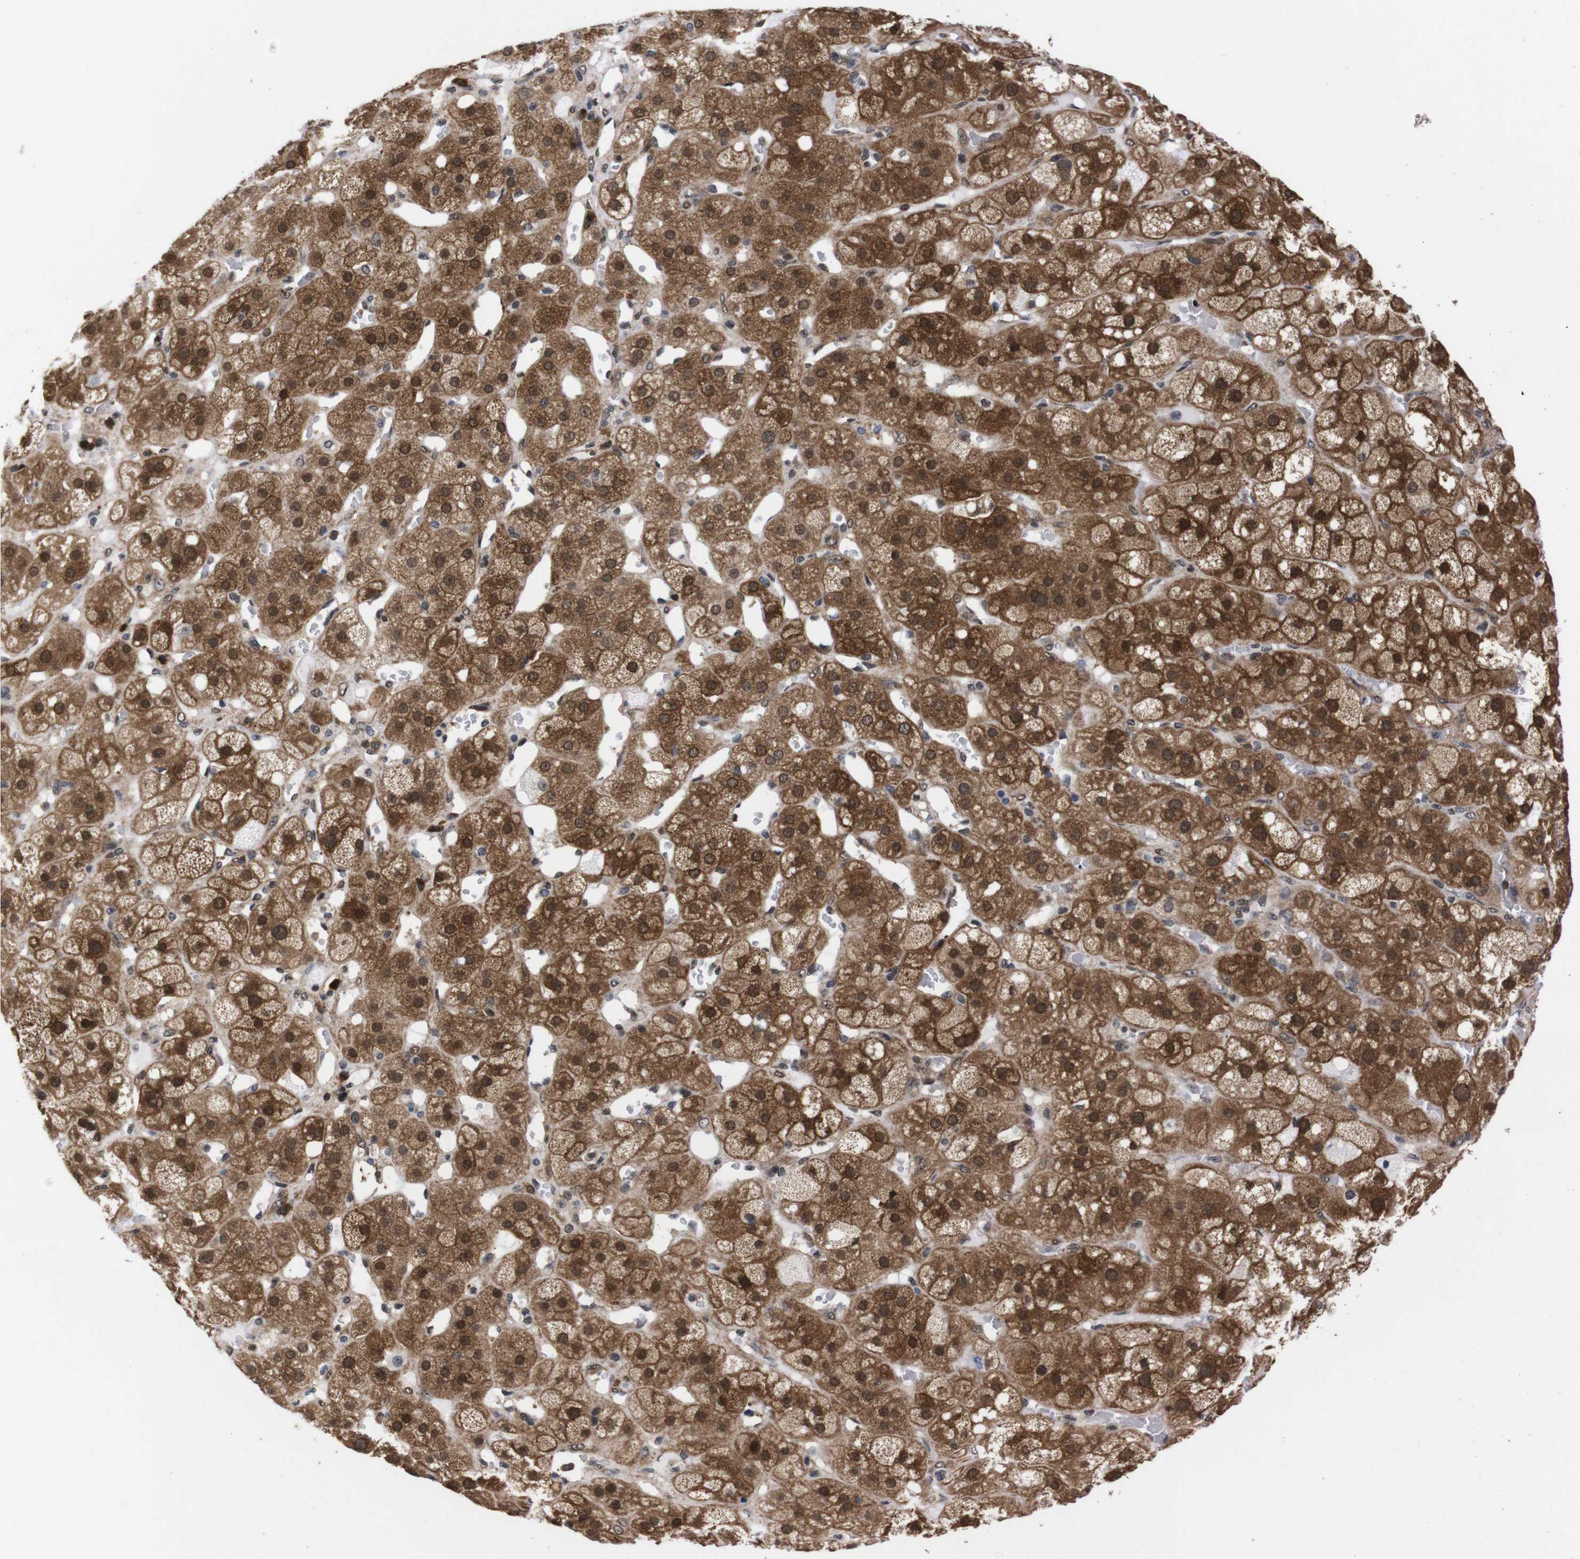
{"staining": {"intensity": "strong", "quantity": ">75%", "location": "cytoplasmic/membranous,nuclear"}, "tissue": "adrenal gland", "cell_type": "Glandular cells", "image_type": "normal", "snomed": [{"axis": "morphology", "description": "Normal tissue, NOS"}, {"axis": "topography", "description": "Adrenal gland"}], "caption": "Immunohistochemistry image of unremarkable adrenal gland: human adrenal gland stained using immunohistochemistry (IHC) demonstrates high levels of strong protein expression localized specifically in the cytoplasmic/membranous,nuclear of glandular cells, appearing as a cytoplasmic/membranous,nuclear brown color.", "gene": "UBQLN2", "patient": {"sex": "female", "age": 47}}